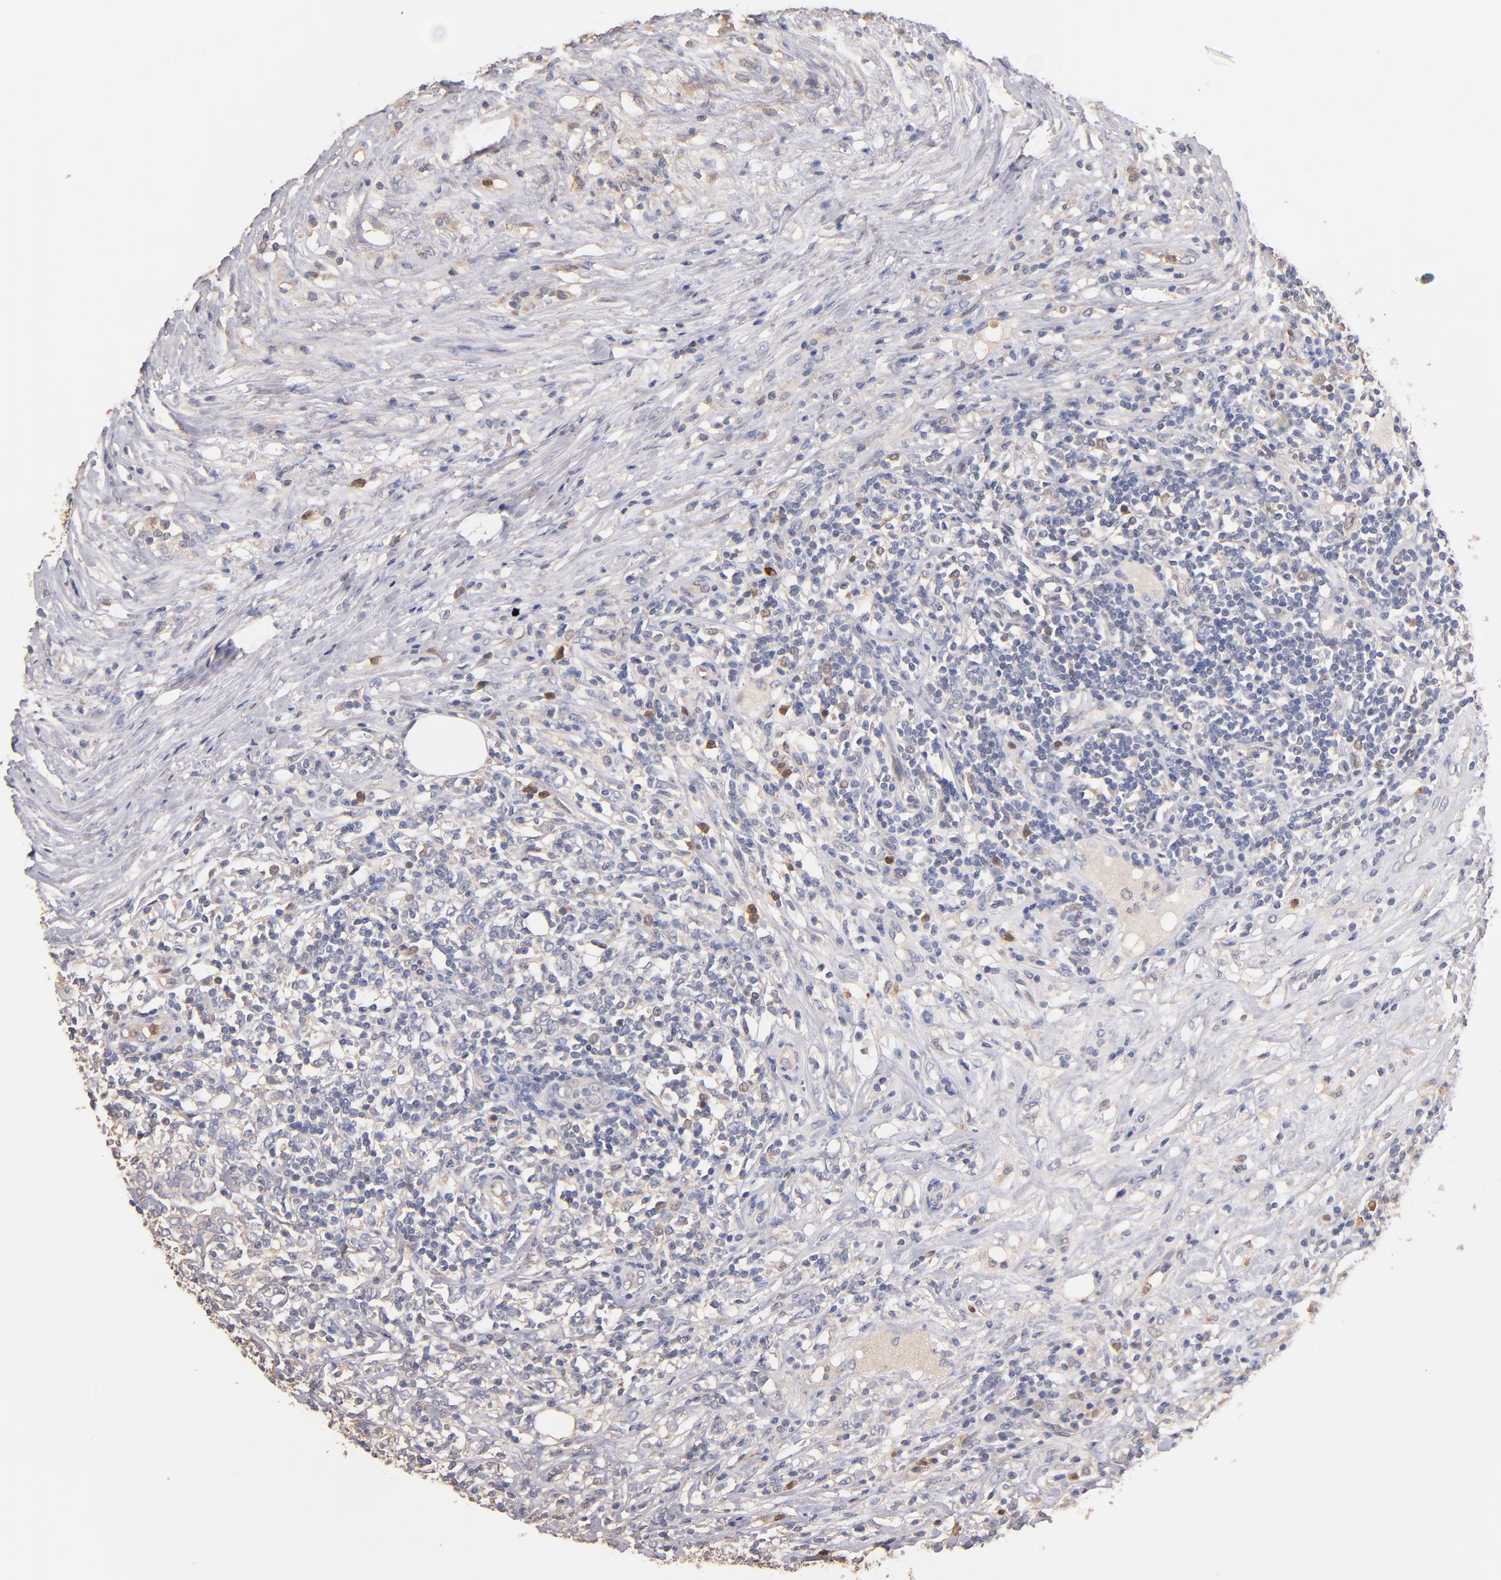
{"staining": {"intensity": "negative", "quantity": "none", "location": "none"}, "tissue": "lymphoma", "cell_type": "Tumor cells", "image_type": "cancer", "snomed": [{"axis": "morphology", "description": "Malignant lymphoma, non-Hodgkin's type, High grade"}, {"axis": "topography", "description": "Lymph node"}], "caption": "IHC histopathology image of neoplastic tissue: malignant lymphoma, non-Hodgkin's type (high-grade) stained with DAB (3,3'-diaminobenzidine) exhibits no significant protein expression in tumor cells. Brightfield microscopy of immunohistochemistry (IHC) stained with DAB (brown) and hematoxylin (blue), captured at high magnification.", "gene": "RO60", "patient": {"sex": "female", "age": 84}}